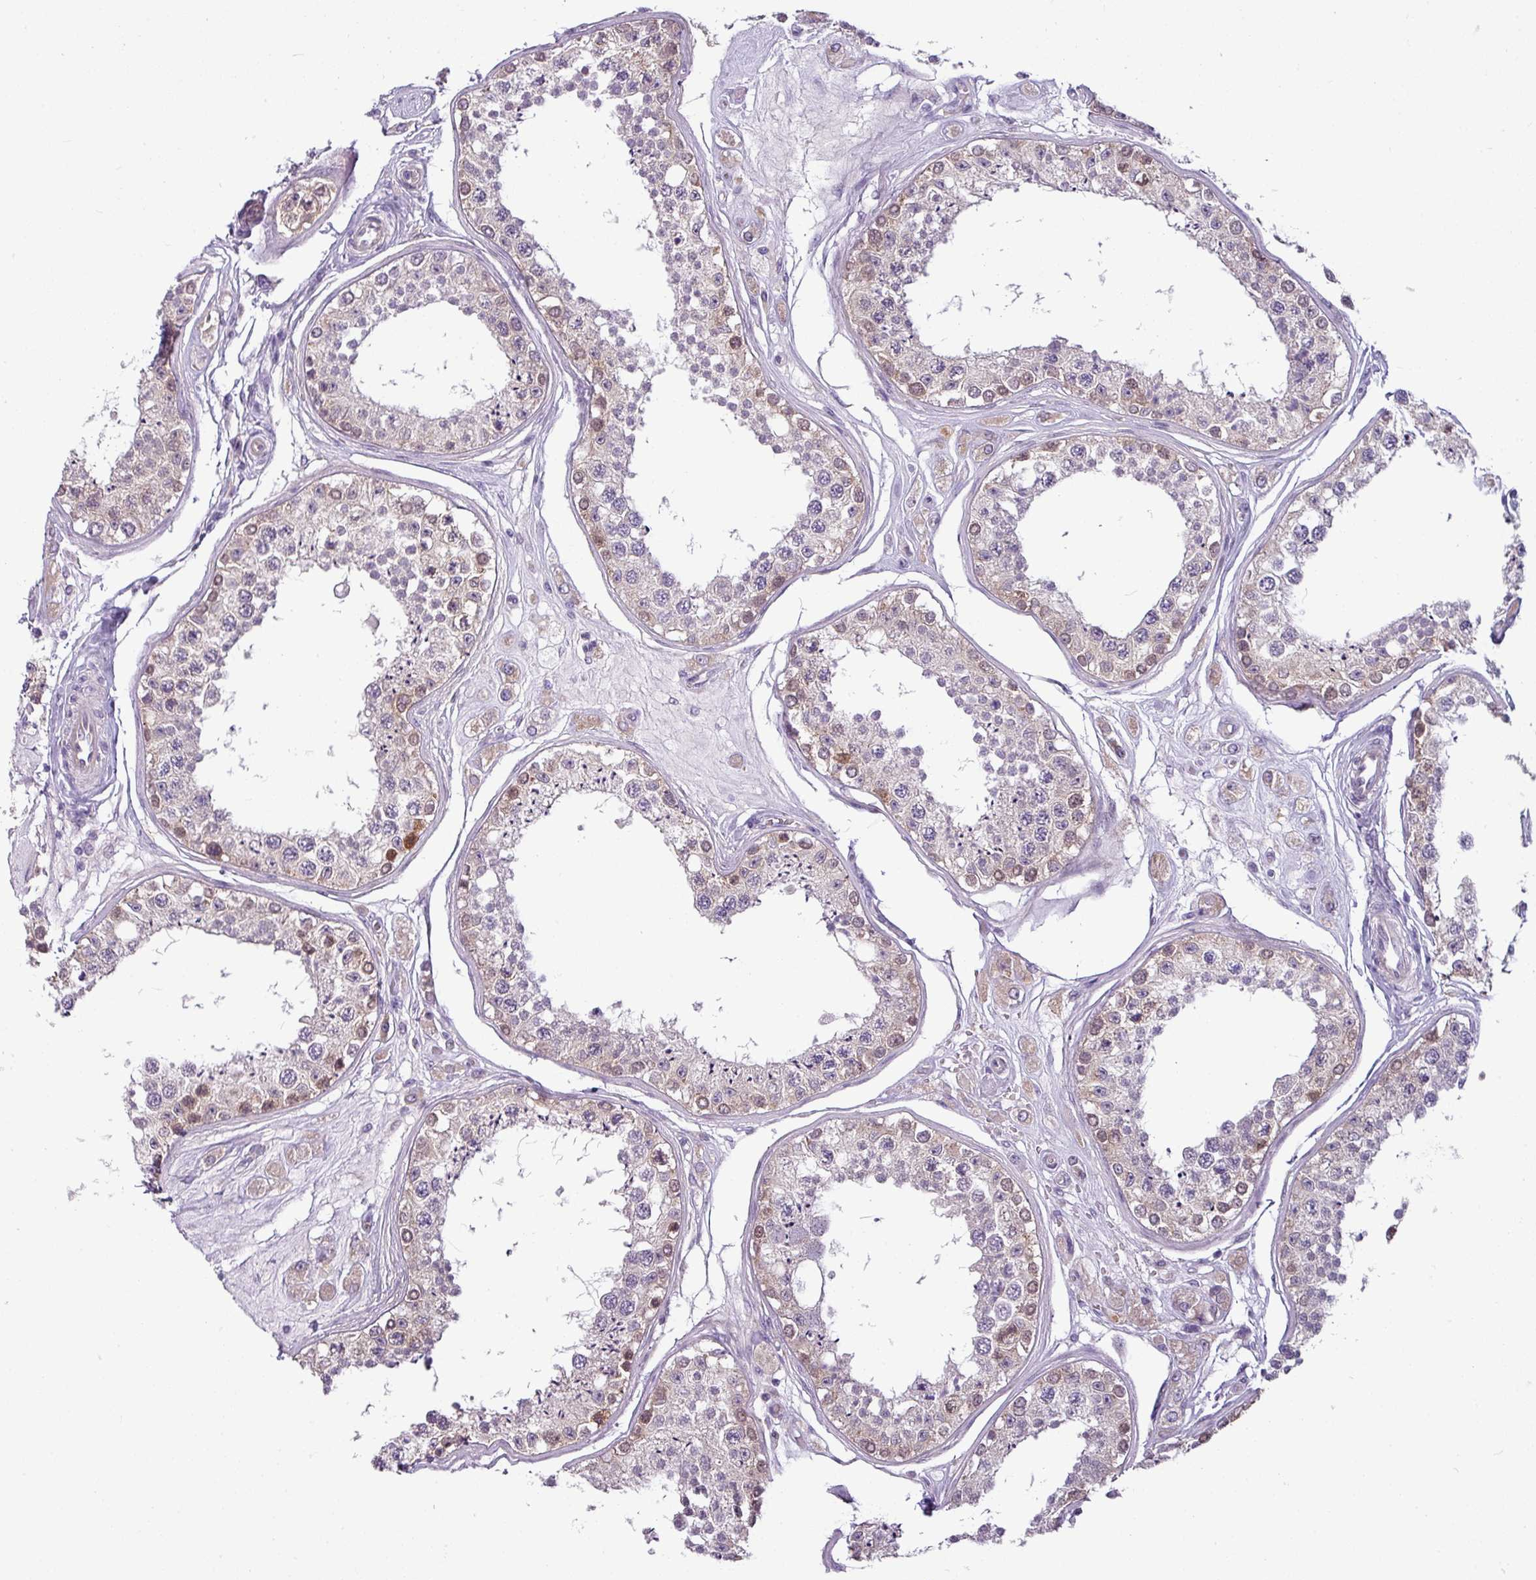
{"staining": {"intensity": "moderate", "quantity": "<25%", "location": "cytoplasmic/membranous"}, "tissue": "testis", "cell_type": "Cells in seminiferous ducts", "image_type": "normal", "snomed": [{"axis": "morphology", "description": "Normal tissue, NOS"}, {"axis": "topography", "description": "Testis"}], "caption": "Moderate cytoplasmic/membranous positivity is seen in about <25% of cells in seminiferous ducts in unremarkable testis.", "gene": "TOR1AIP2", "patient": {"sex": "male", "age": 25}}